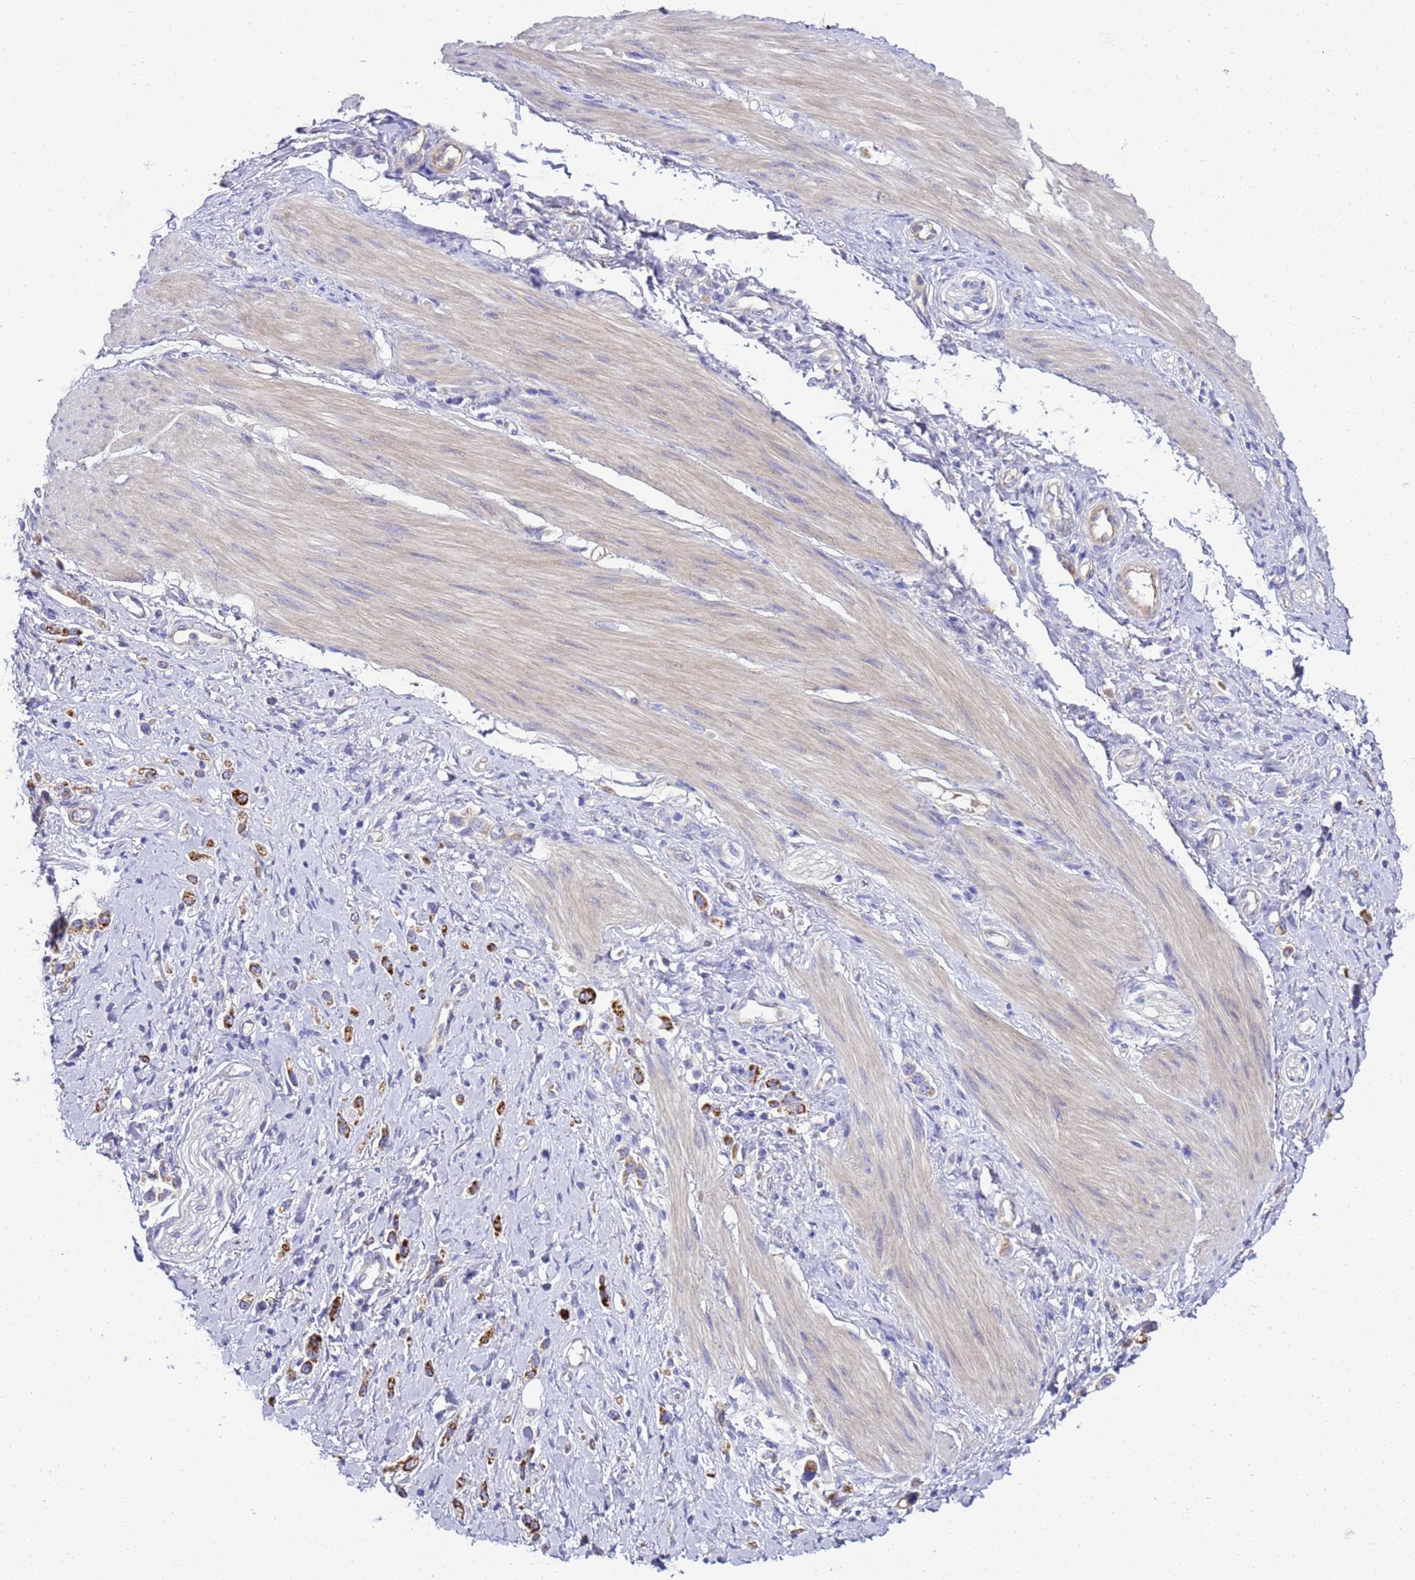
{"staining": {"intensity": "strong", "quantity": "25%-75%", "location": "cytoplasmic/membranous"}, "tissue": "stomach cancer", "cell_type": "Tumor cells", "image_type": "cancer", "snomed": [{"axis": "morphology", "description": "Adenocarcinoma, NOS"}, {"axis": "topography", "description": "Stomach"}], "caption": "Immunohistochemical staining of adenocarcinoma (stomach) shows strong cytoplasmic/membranous protein positivity in approximately 25%-75% of tumor cells.", "gene": "RIPPLY2", "patient": {"sex": "female", "age": 65}}